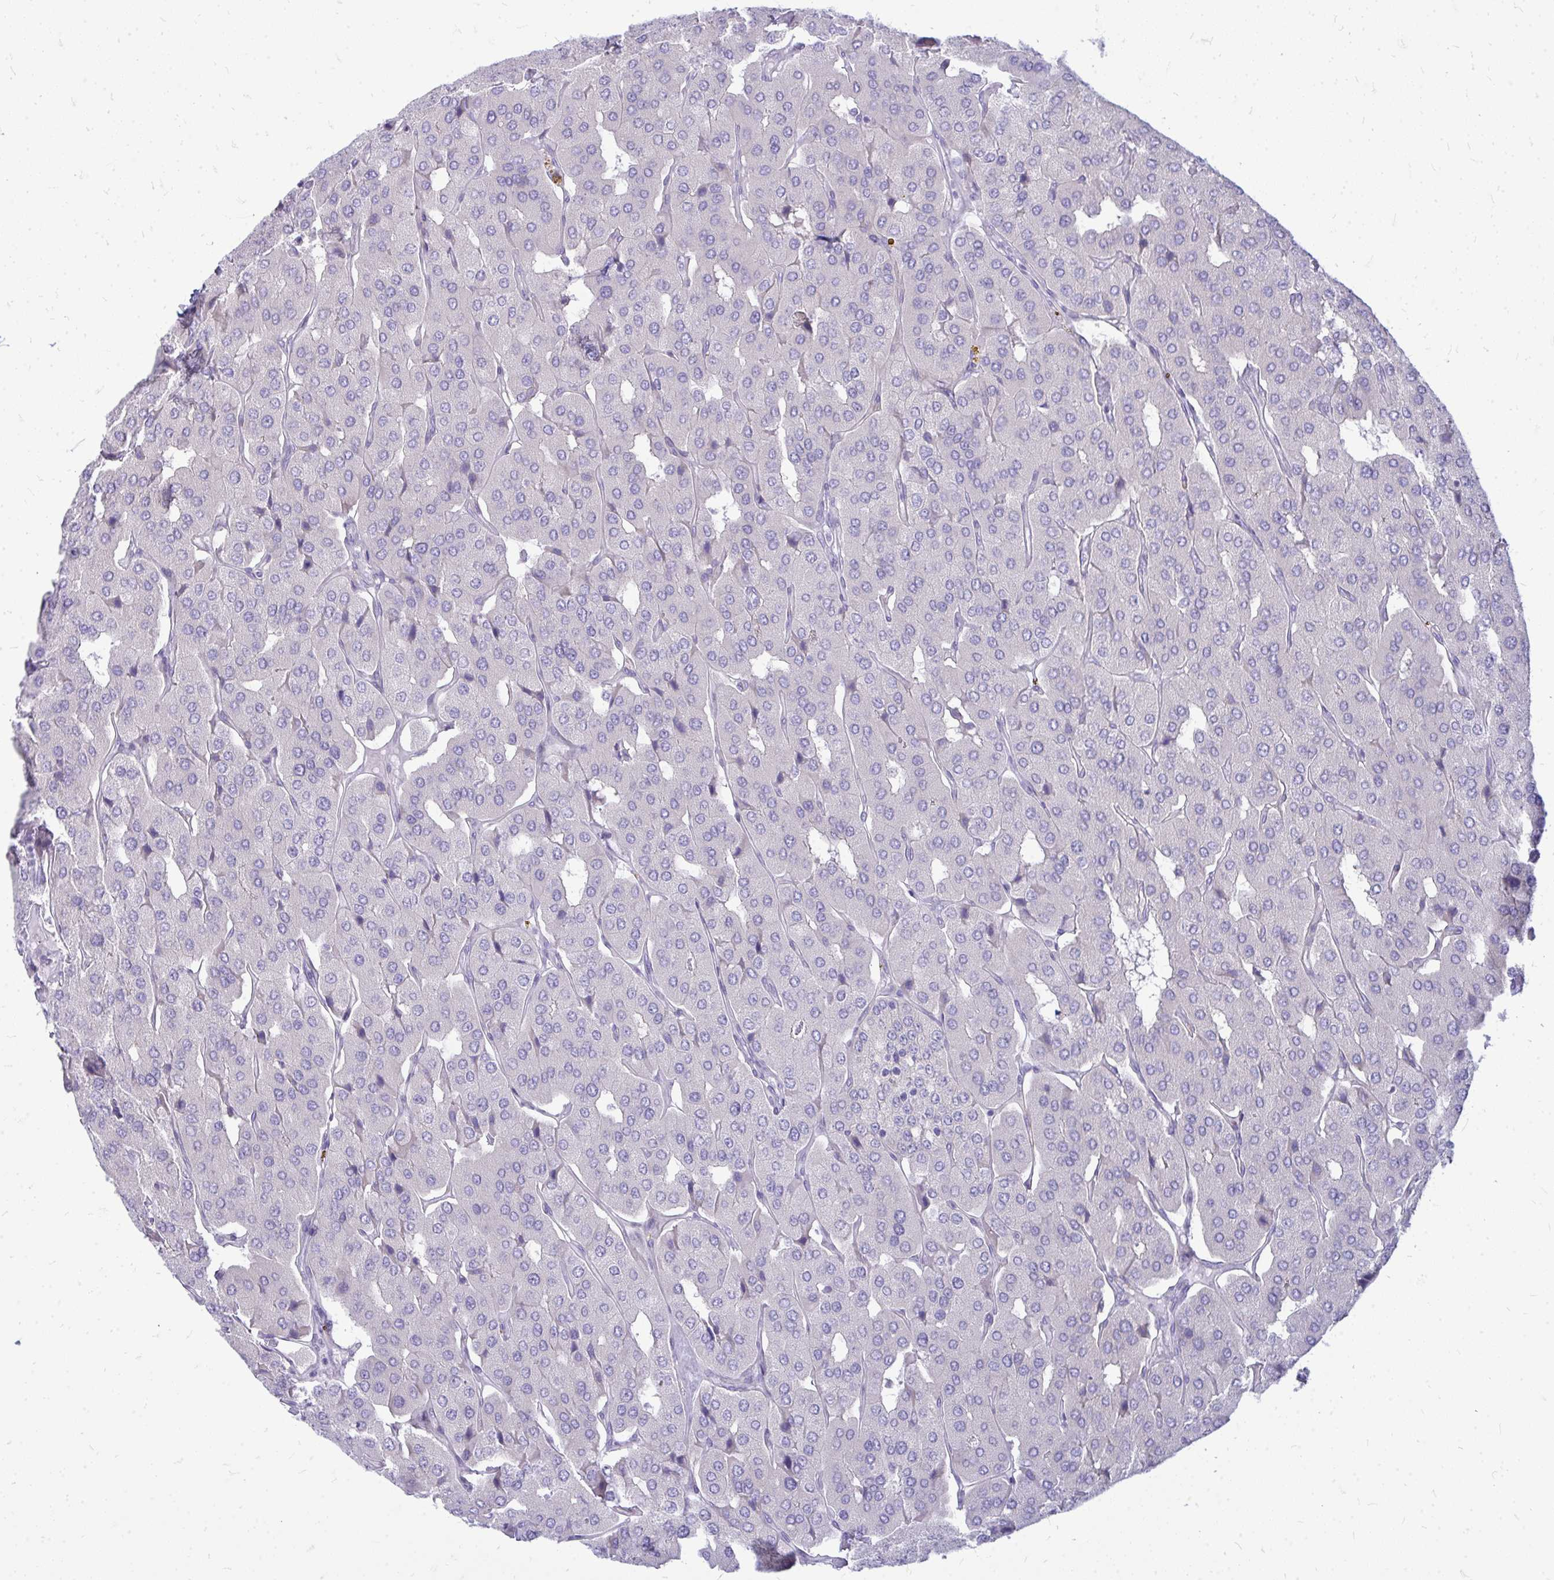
{"staining": {"intensity": "negative", "quantity": "none", "location": "none"}, "tissue": "parathyroid gland", "cell_type": "Glandular cells", "image_type": "normal", "snomed": [{"axis": "morphology", "description": "Normal tissue, NOS"}, {"axis": "morphology", "description": "Adenoma, NOS"}, {"axis": "topography", "description": "Parathyroid gland"}], "caption": "This micrograph is of benign parathyroid gland stained with IHC to label a protein in brown with the nuclei are counter-stained blue. There is no positivity in glandular cells.", "gene": "TSPEAR", "patient": {"sex": "female", "age": 86}}